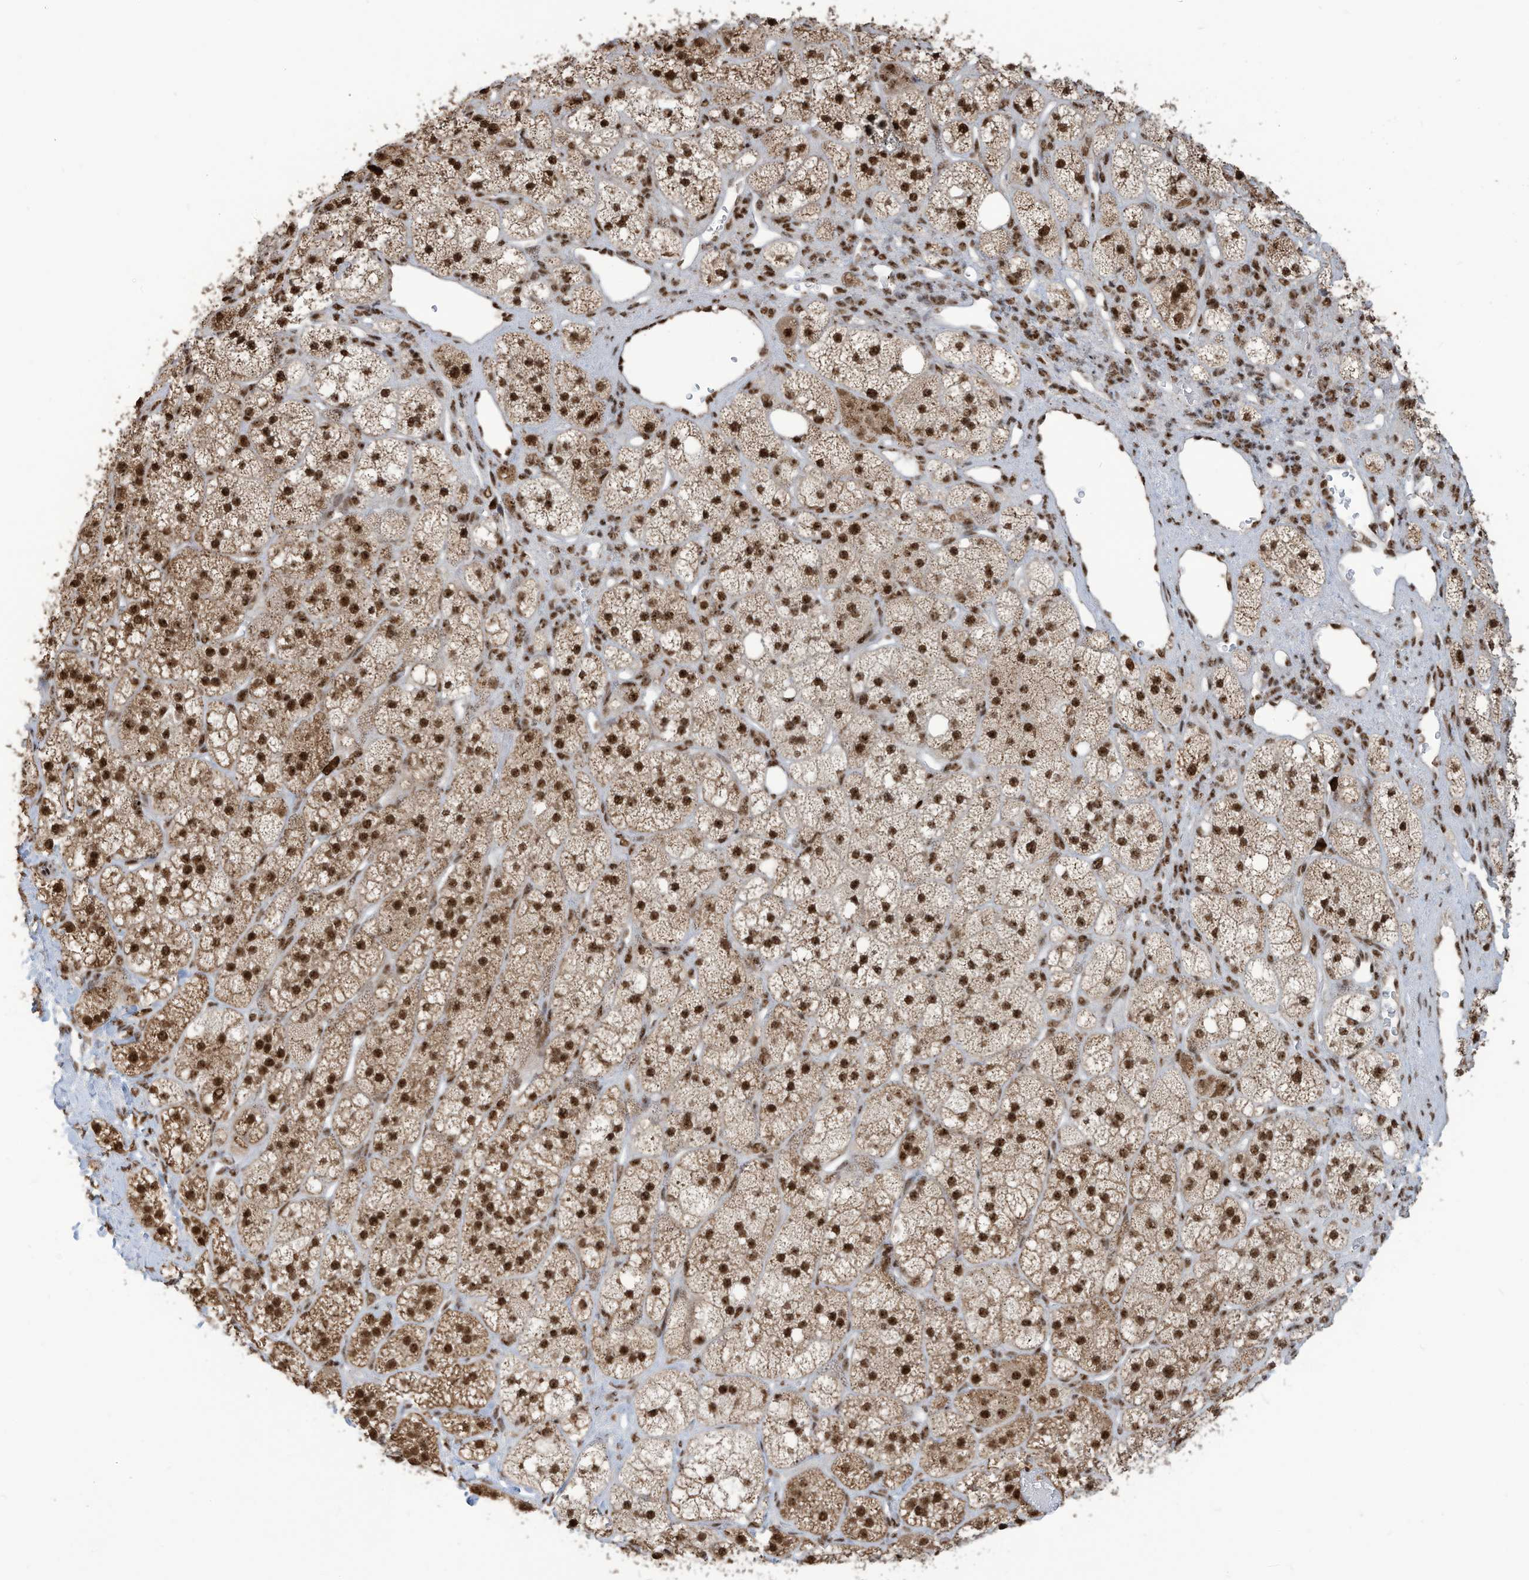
{"staining": {"intensity": "strong", "quantity": ">75%", "location": "cytoplasmic/membranous,nuclear"}, "tissue": "adrenal gland", "cell_type": "Glandular cells", "image_type": "normal", "snomed": [{"axis": "morphology", "description": "Normal tissue, NOS"}, {"axis": "topography", "description": "Adrenal gland"}], "caption": "An immunohistochemistry photomicrograph of unremarkable tissue is shown. Protein staining in brown shows strong cytoplasmic/membranous,nuclear positivity in adrenal gland within glandular cells. The staining was performed using DAB to visualize the protein expression in brown, while the nuclei were stained in blue with hematoxylin (Magnification: 20x).", "gene": "LBH", "patient": {"sex": "male", "age": 61}}